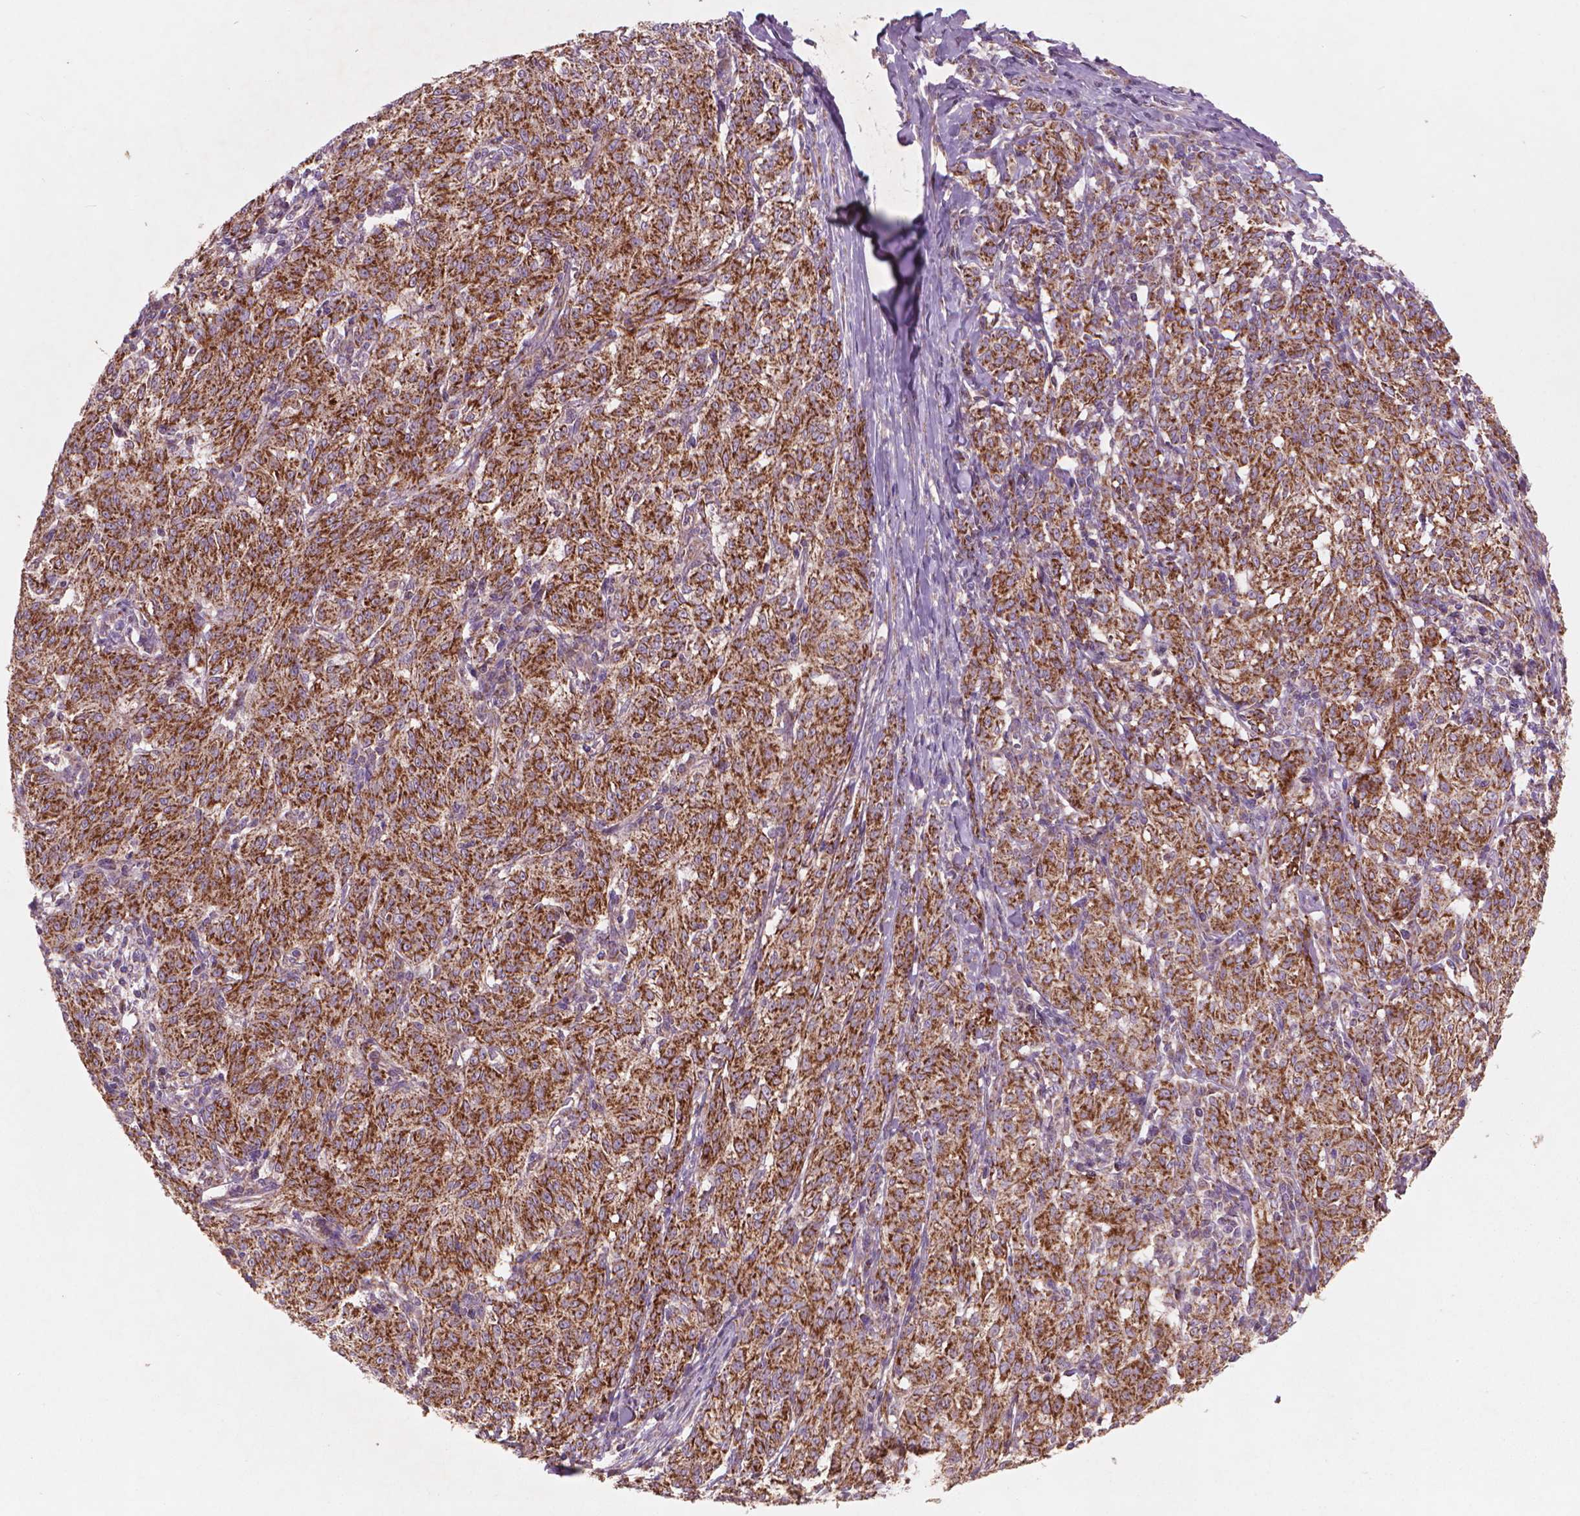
{"staining": {"intensity": "strong", "quantity": ">75%", "location": "cytoplasmic/membranous"}, "tissue": "melanoma", "cell_type": "Tumor cells", "image_type": "cancer", "snomed": [{"axis": "morphology", "description": "Malignant melanoma, NOS"}, {"axis": "topography", "description": "Skin"}], "caption": "Protein expression analysis of melanoma demonstrates strong cytoplasmic/membranous positivity in approximately >75% of tumor cells.", "gene": "NLRX1", "patient": {"sex": "female", "age": 72}}